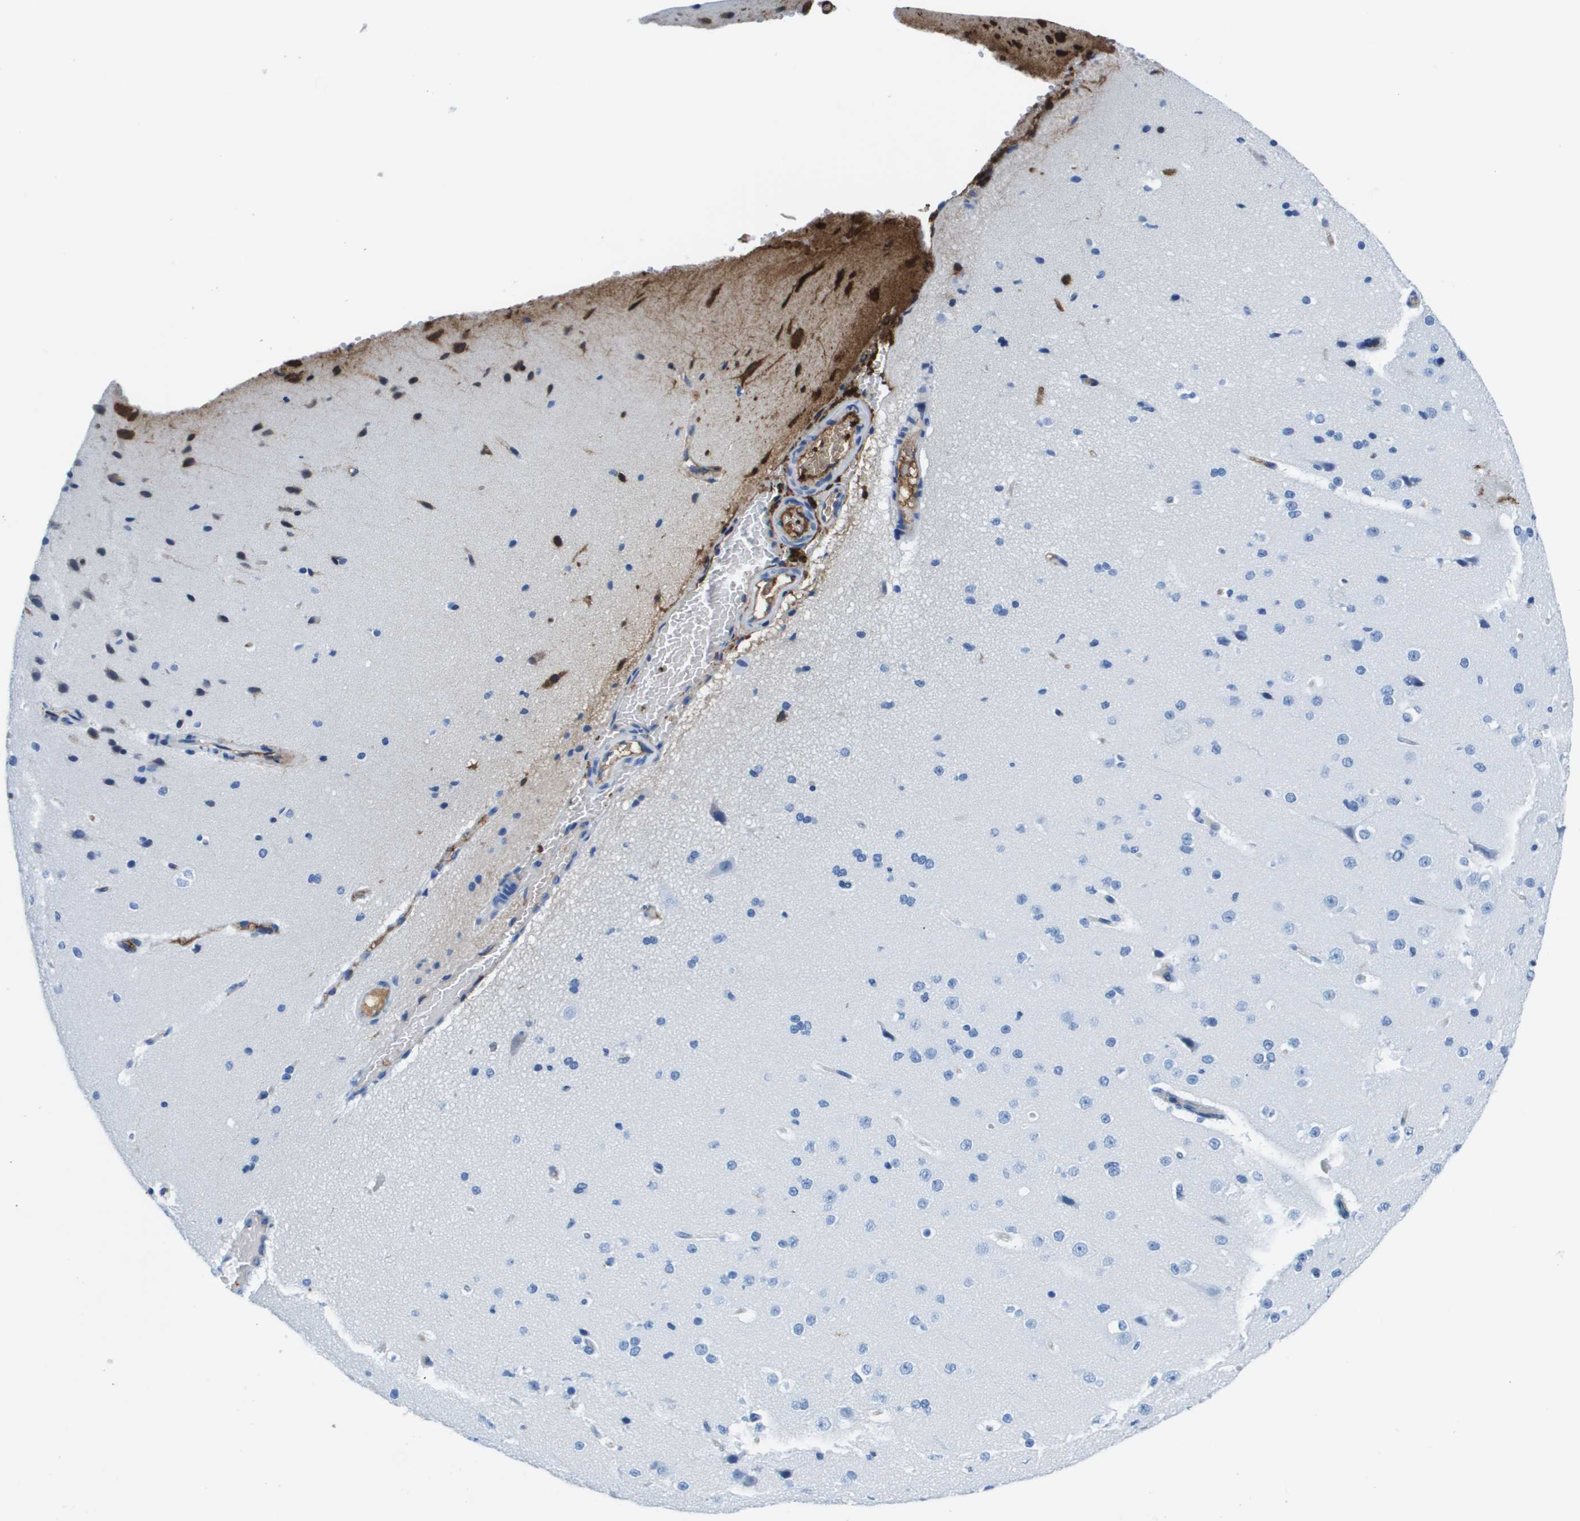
{"staining": {"intensity": "moderate", "quantity": ">75%", "location": "cytoplasmic/membranous"}, "tissue": "cerebral cortex", "cell_type": "Endothelial cells", "image_type": "normal", "snomed": [{"axis": "morphology", "description": "Normal tissue, NOS"}, {"axis": "morphology", "description": "Developmental malformation"}, {"axis": "topography", "description": "Cerebral cortex"}], "caption": "Immunohistochemistry photomicrograph of benign cerebral cortex: cerebral cortex stained using IHC exhibits medium levels of moderate protein expression localized specifically in the cytoplasmic/membranous of endothelial cells, appearing as a cytoplasmic/membranous brown color.", "gene": "VTN", "patient": {"sex": "female", "age": 30}}